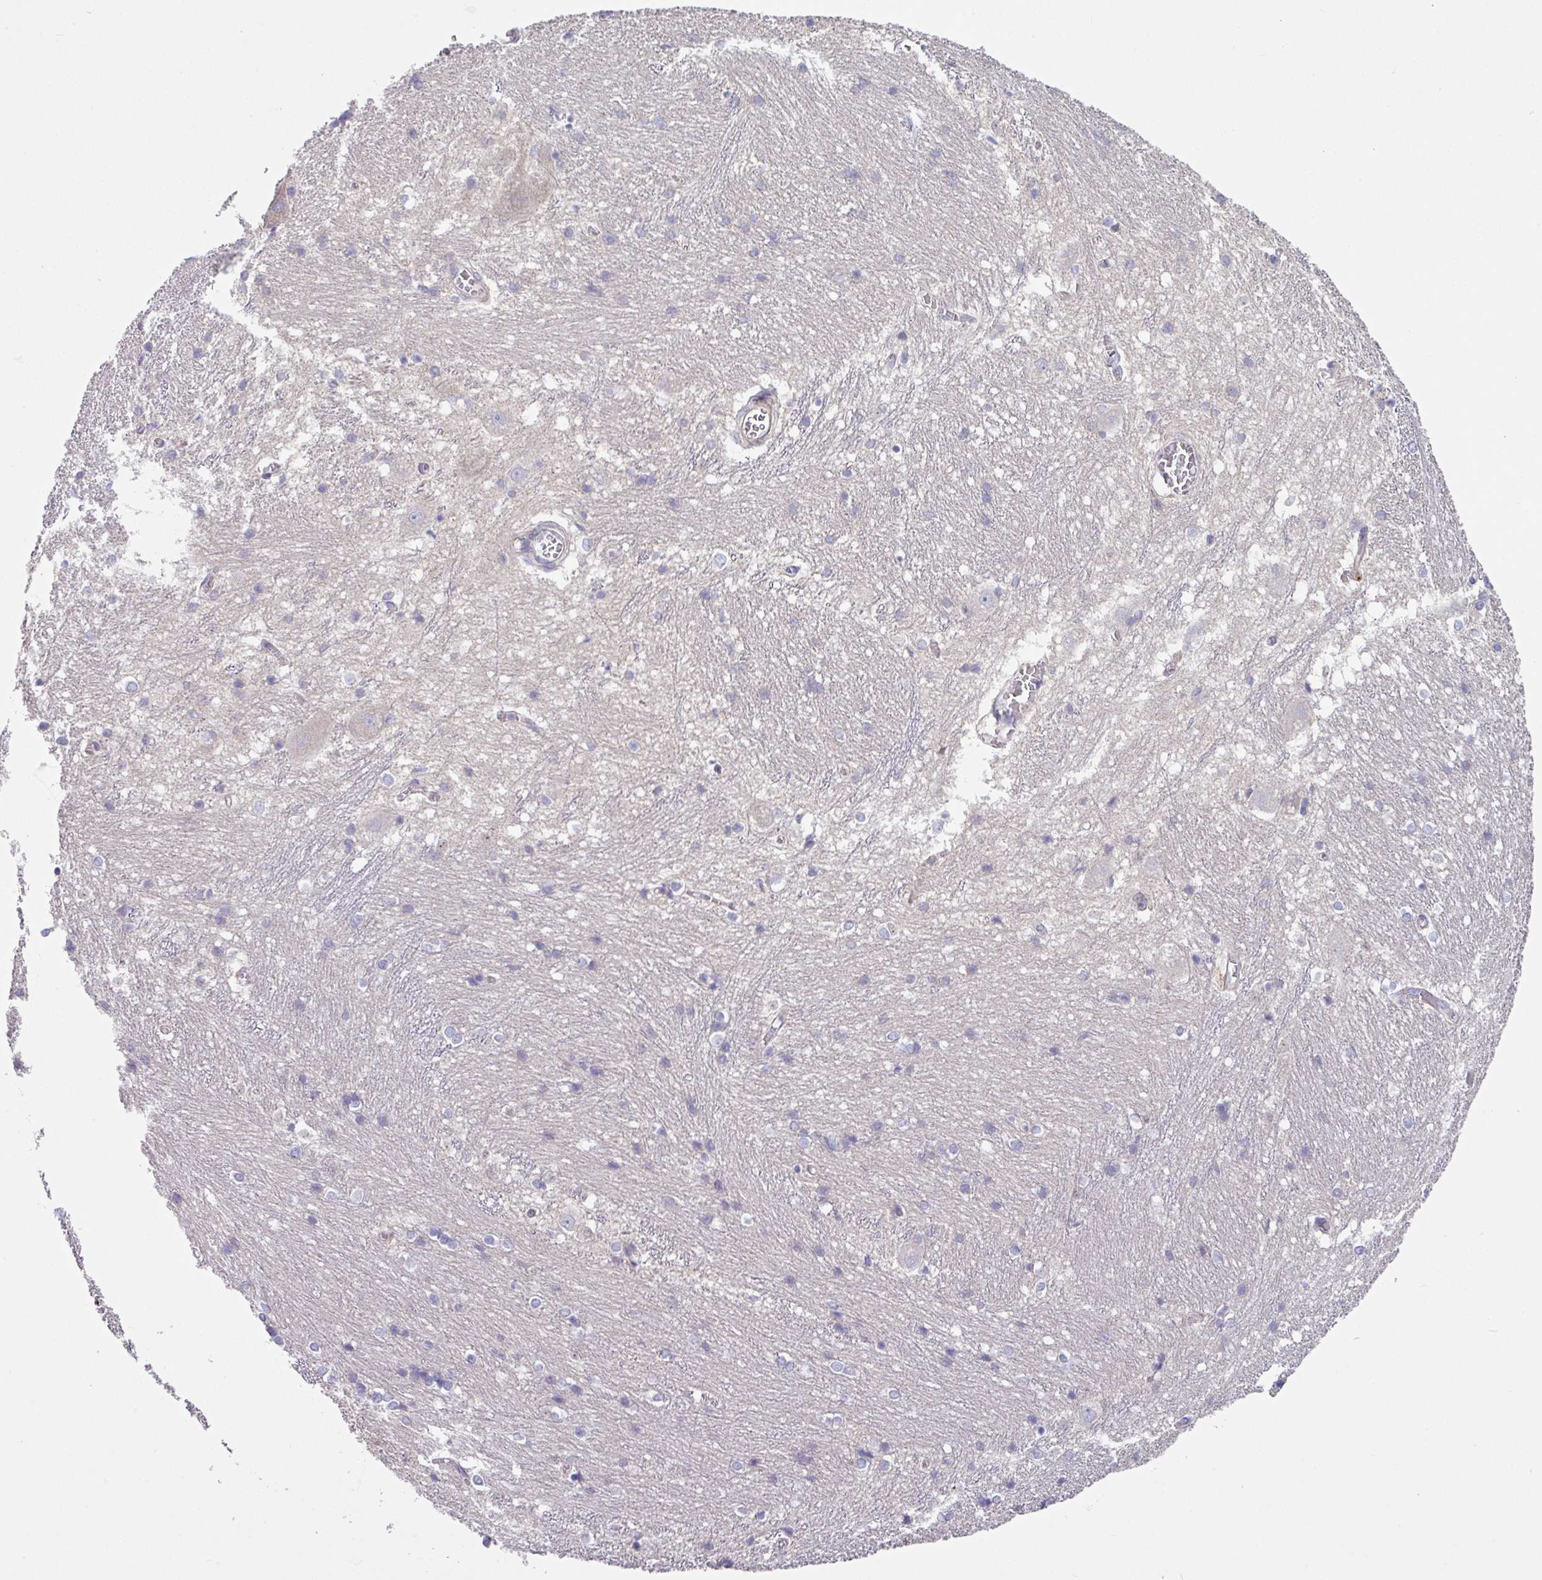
{"staining": {"intensity": "weak", "quantity": "<25%", "location": "cytoplasmic/membranous,nuclear"}, "tissue": "caudate", "cell_type": "Glial cells", "image_type": "normal", "snomed": [{"axis": "morphology", "description": "Normal tissue, NOS"}, {"axis": "topography", "description": "Lateral ventricle wall"}], "caption": "Histopathology image shows no significant protein positivity in glial cells of normal caudate.", "gene": "IQCJ", "patient": {"sex": "male", "age": 37}}